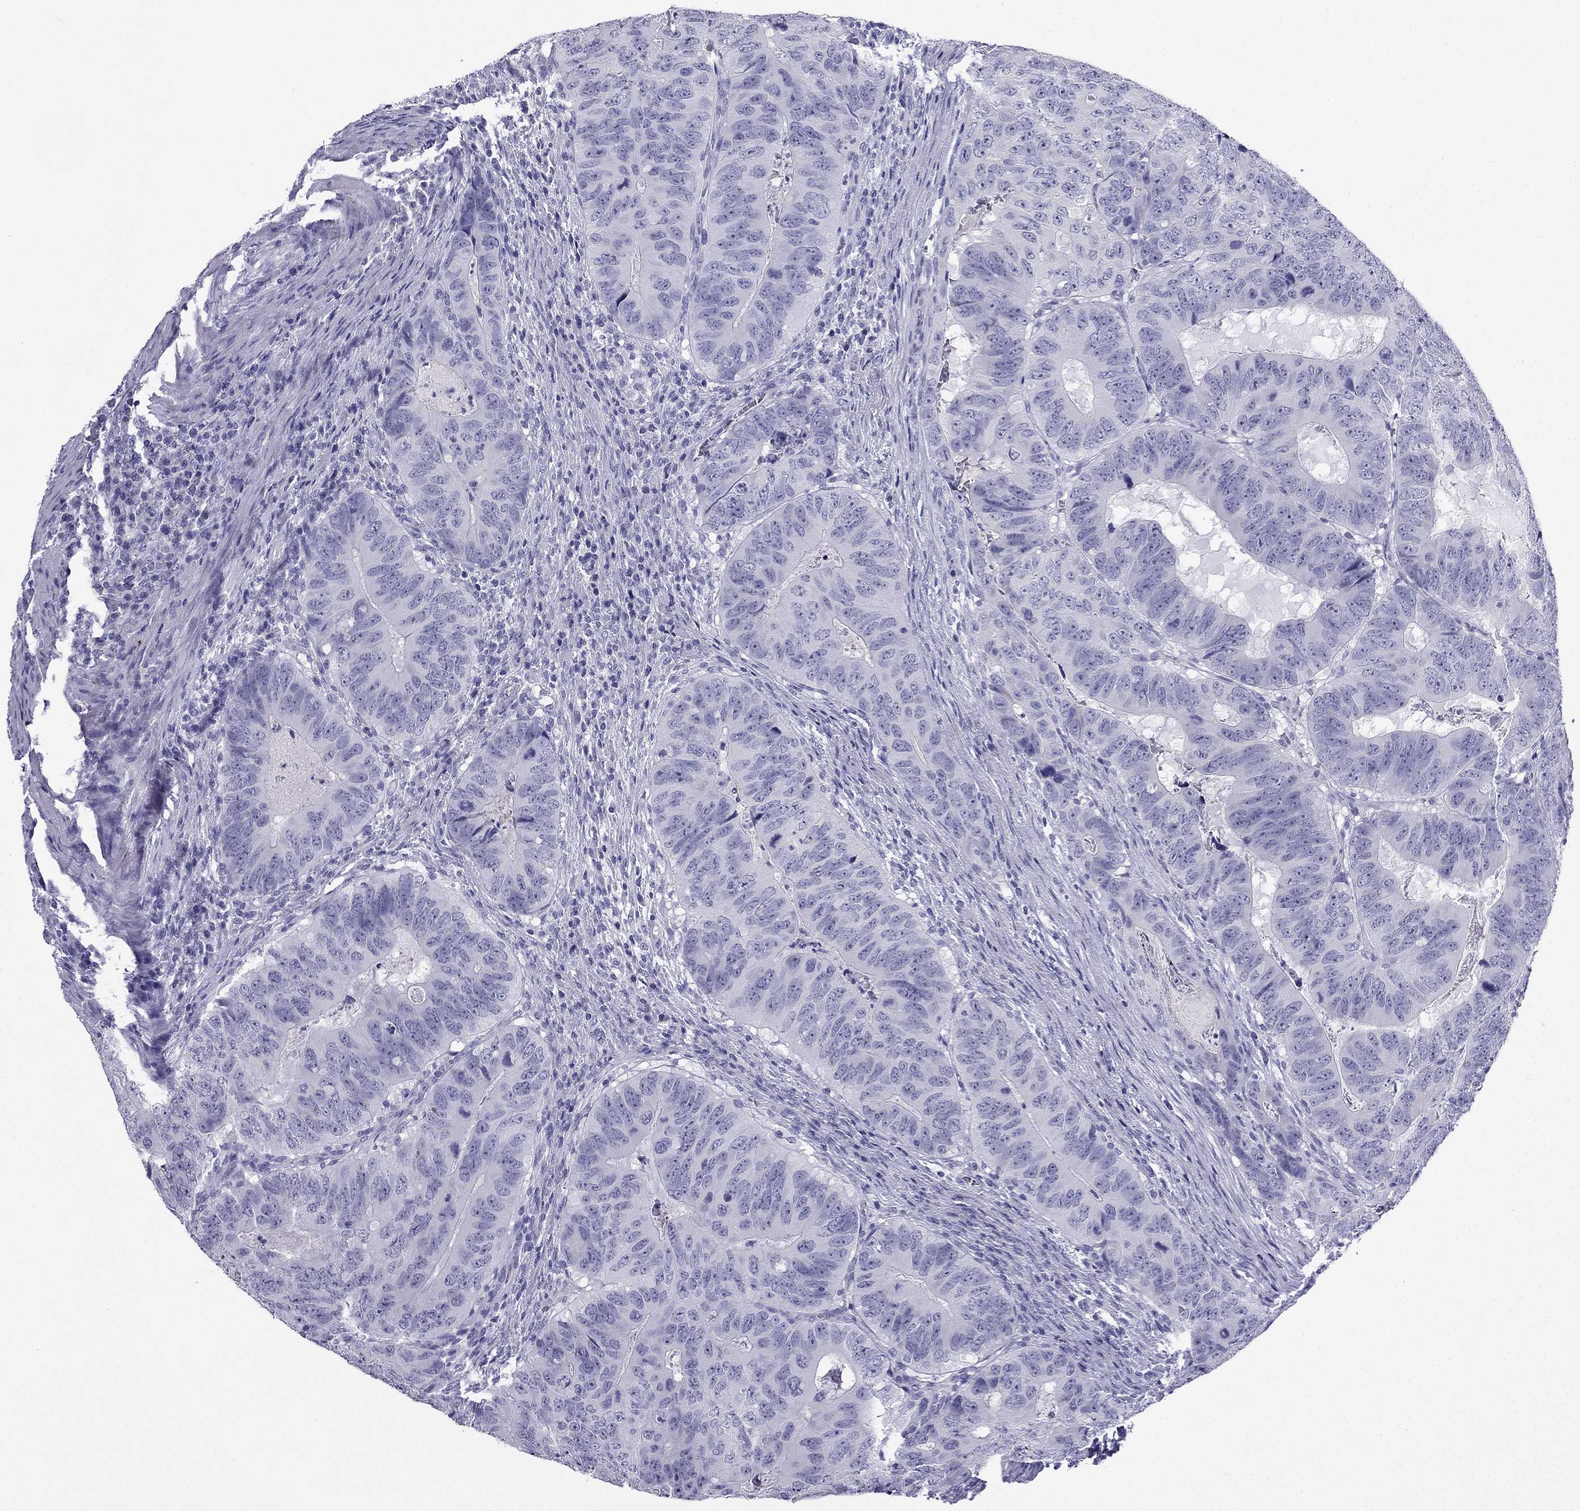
{"staining": {"intensity": "negative", "quantity": "none", "location": "none"}, "tissue": "colorectal cancer", "cell_type": "Tumor cells", "image_type": "cancer", "snomed": [{"axis": "morphology", "description": "Adenocarcinoma, NOS"}, {"axis": "topography", "description": "Colon"}], "caption": "Tumor cells show no significant protein positivity in adenocarcinoma (colorectal).", "gene": "NPTX1", "patient": {"sex": "male", "age": 79}}